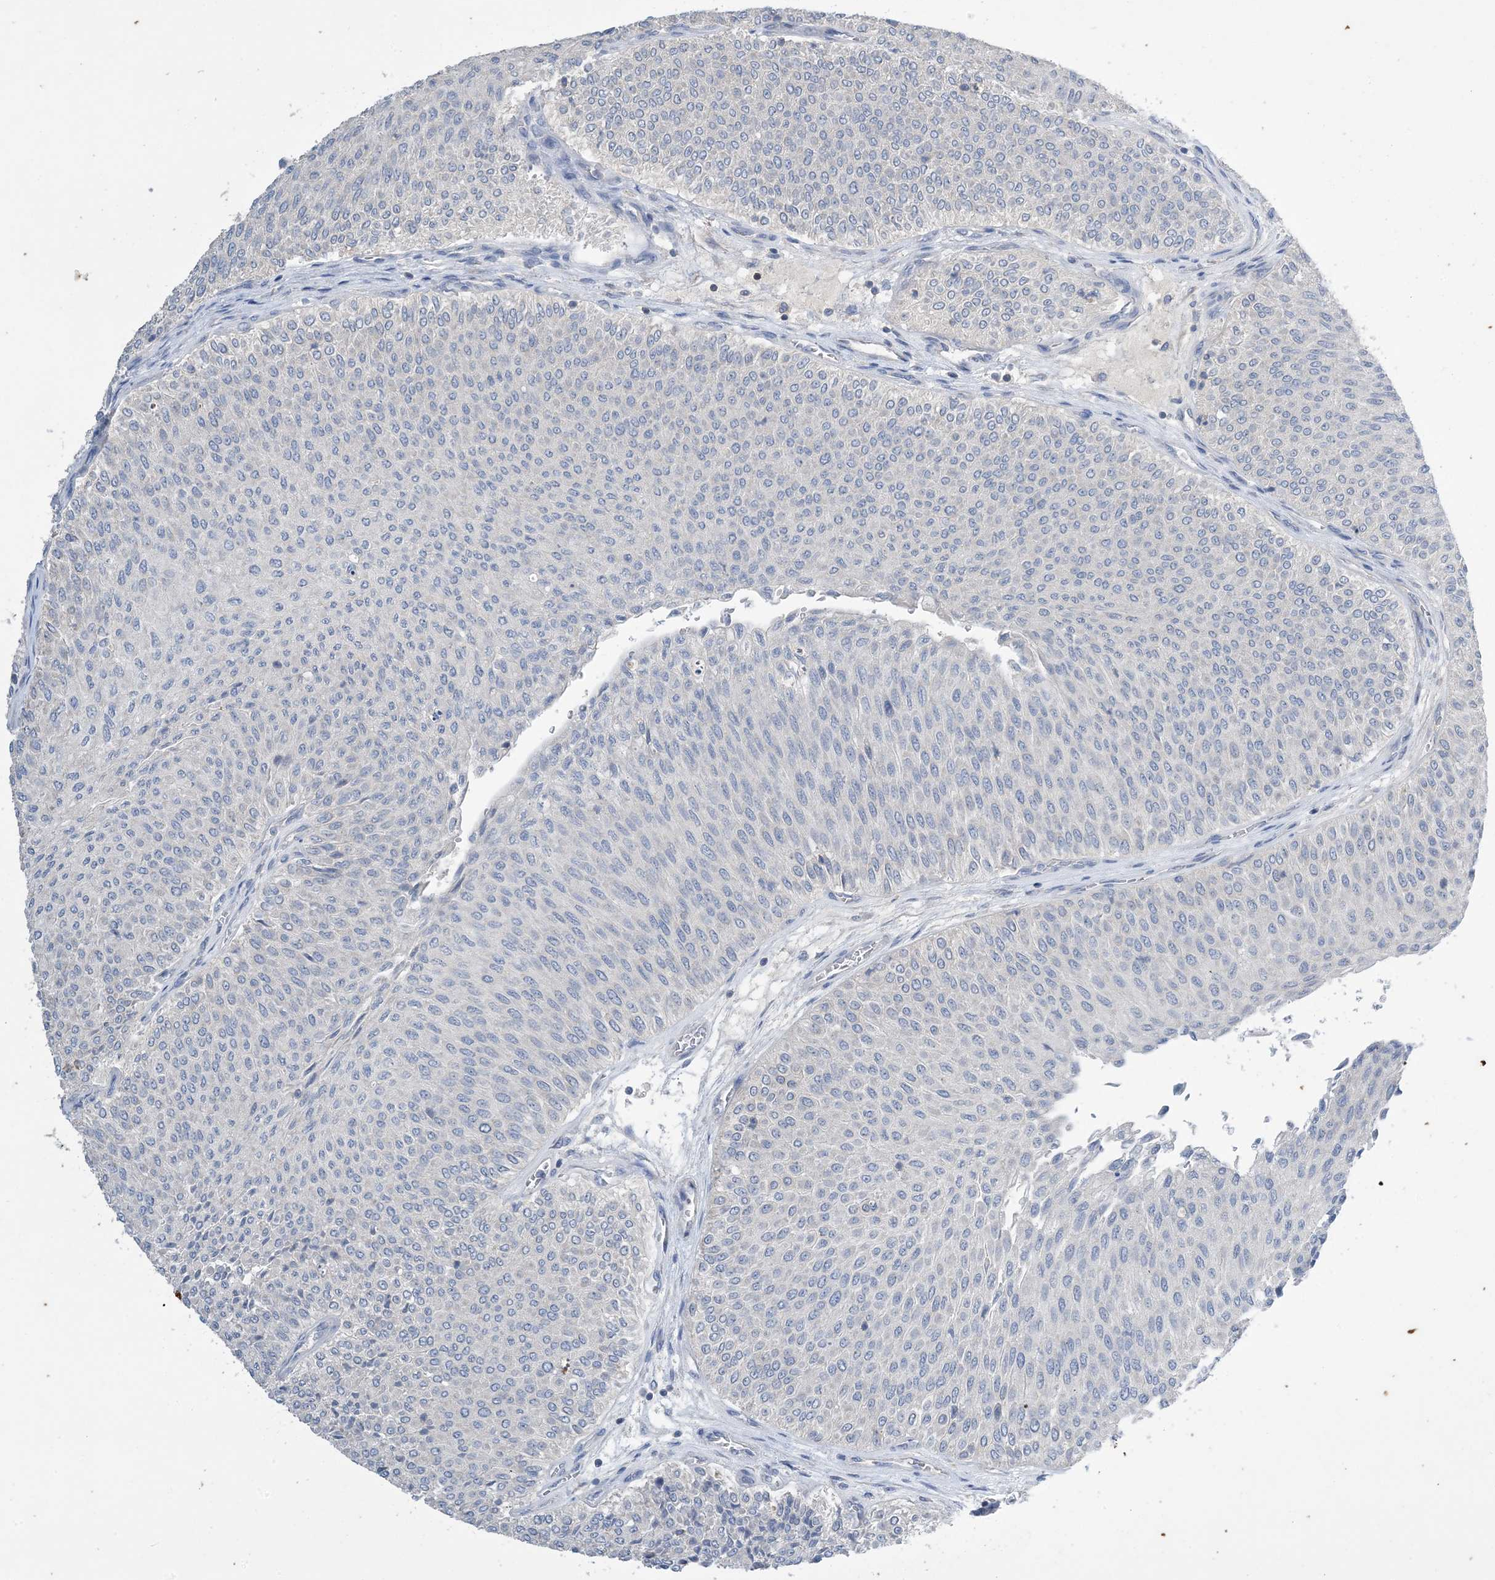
{"staining": {"intensity": "negative", "quantity": "none", "location": "none"}, "tissue": "urothelial cancer", "cell_type": "Tumor cells", "image_type": "cancer", "snomed": [{"axis": "morphology", "description": "Urothelial carcinoma, Low grade"}, {"axis": "topography", "description": "Urinary bladder"}], "caption": "Urothelial cancer was stained to show a protein in brown. There is no significant staining in tumor cells.", "gene": "KPRP", "patient": {"sex": "male", "age": 78}}